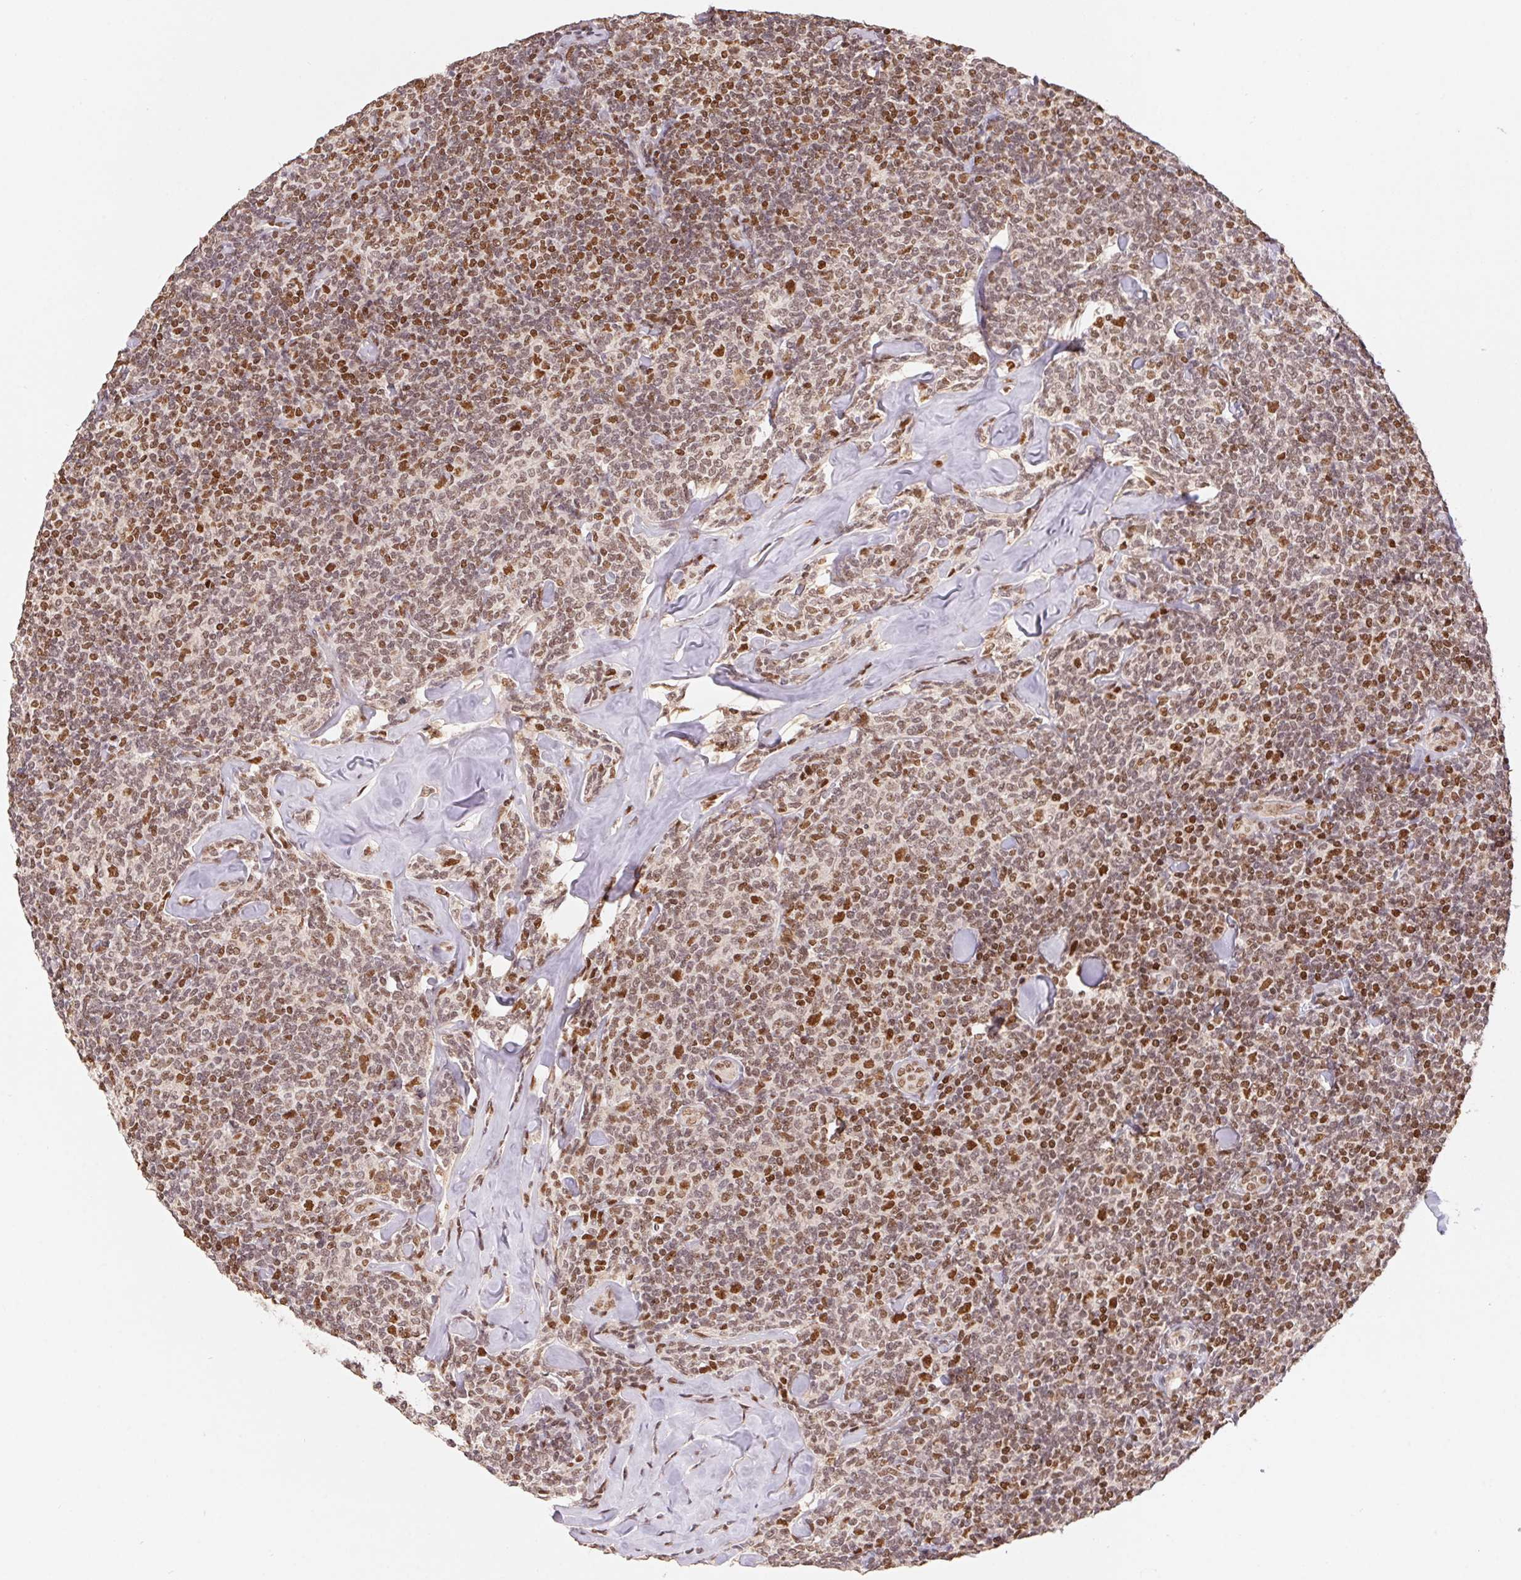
{"staining": {"intensity": "moderate", "quantity": ">75%", "location": "nuclear"}, "tissue": "lymphoma", "cell_type": "Tumor cells", "image_type": "cancer", "snomed": [{"axis": "morphology", "description": "Malignant lymphoma, non-Hodgkin's type, Low grade"}, {"axis": "topography", "description": "Lymph node"}], "caption": "Lymphoma was stained to show a protein in brown. There is medium levels of moderate nuclear expression in about >75% of tumor cells.", "gene": "POLD3", "patient": {"sex": "female", "age": 56}}